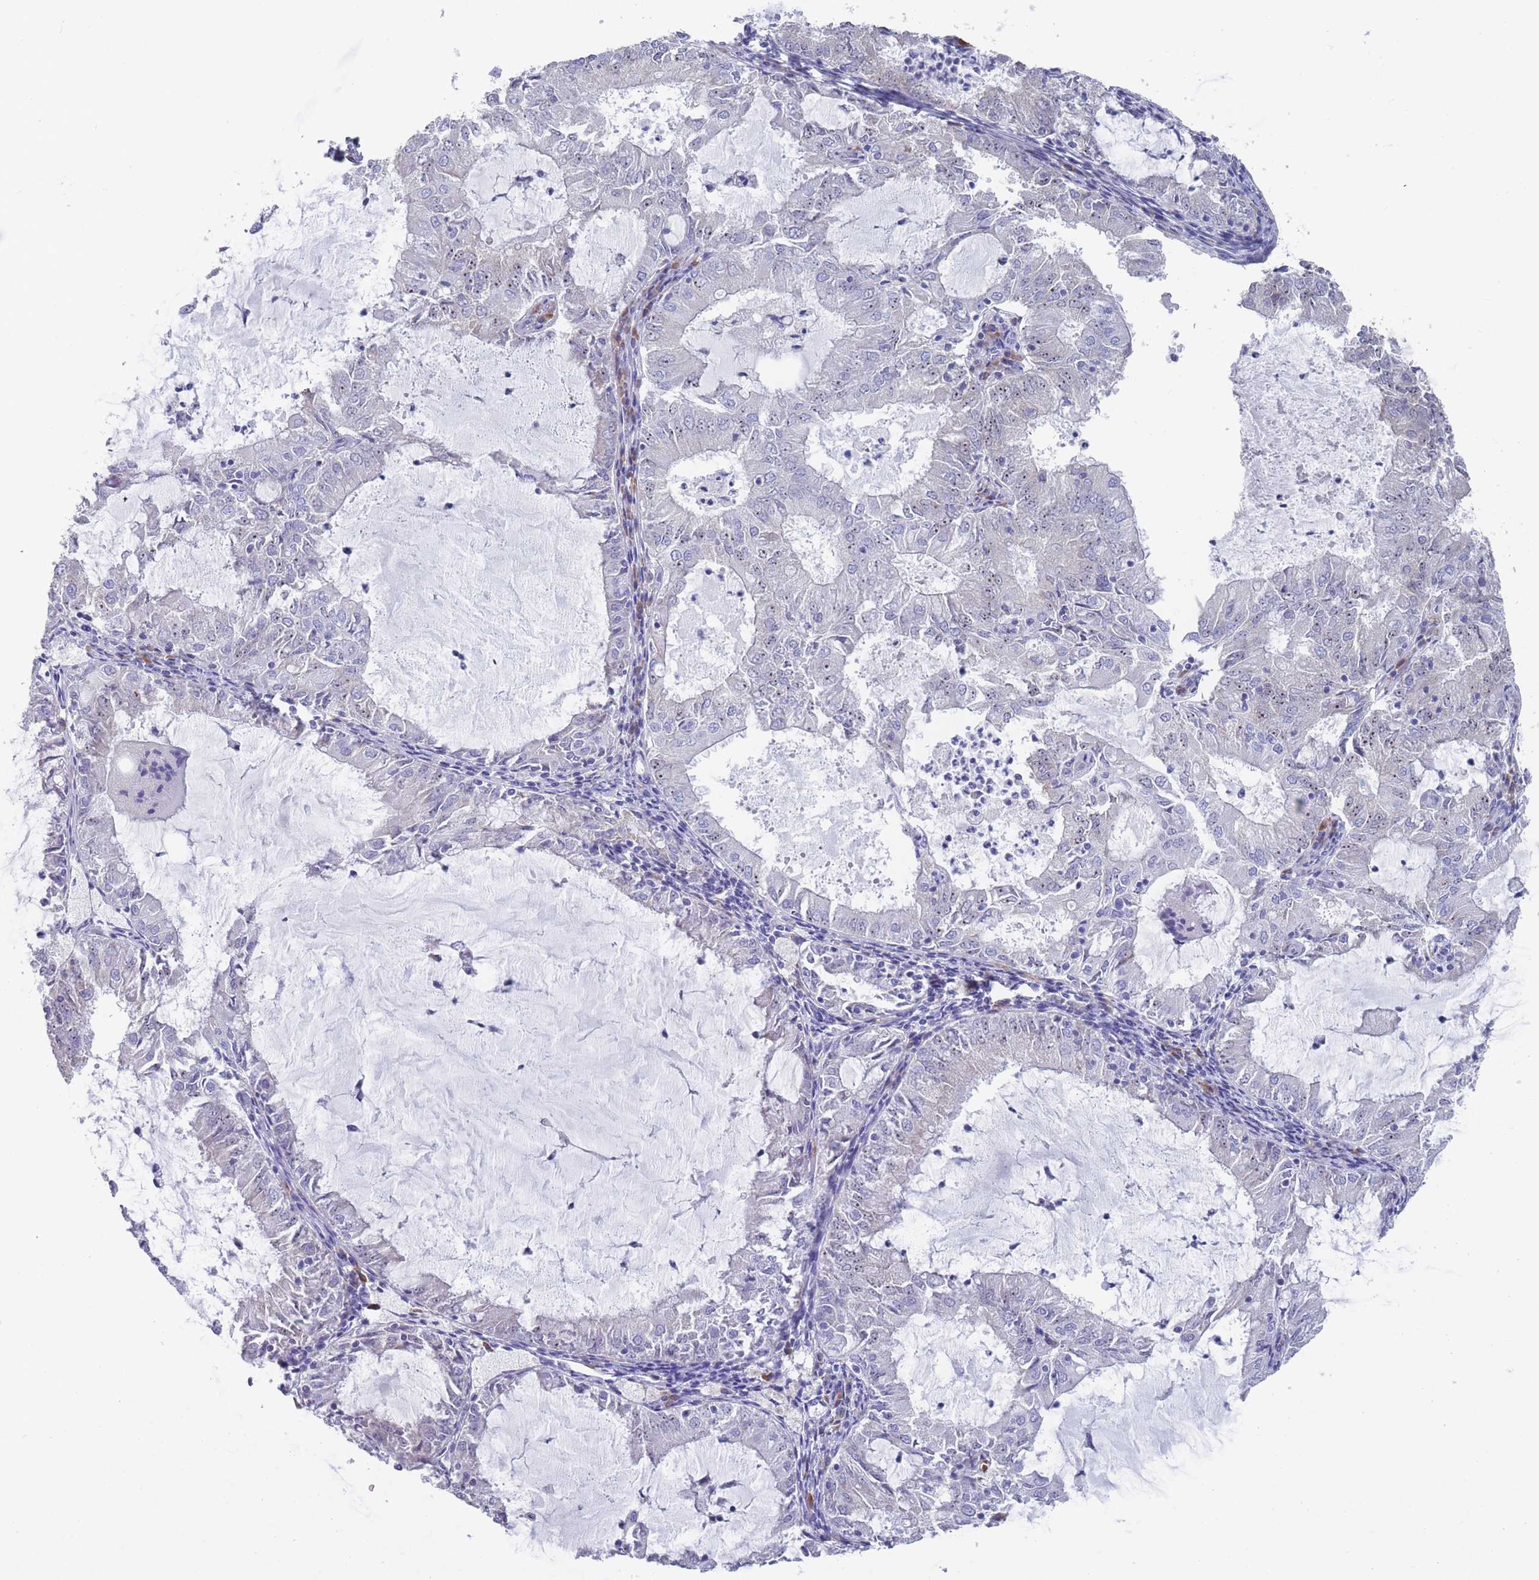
{"staining": {"intensity": "negative", "quantity": "none", "location": "none"}, "tissue": "endometrial cancer", "cell_type": "Tumor cells", "image_type": "cancer", "snomed": [{"axis": "morphology", "description": "Adenocarcinoma, NOS"}, {"axis": "topography", "description": "Endometrium"}], "caption": "High power microscopy histopathology image of an immunohistochemistry (IHC) histopathology image of adenocarcinoma (endometrial), revealing no significant positivity in tumor cells.", "gene": "ST8SIA5", "patient": {"sex": "female", "age": 57}}